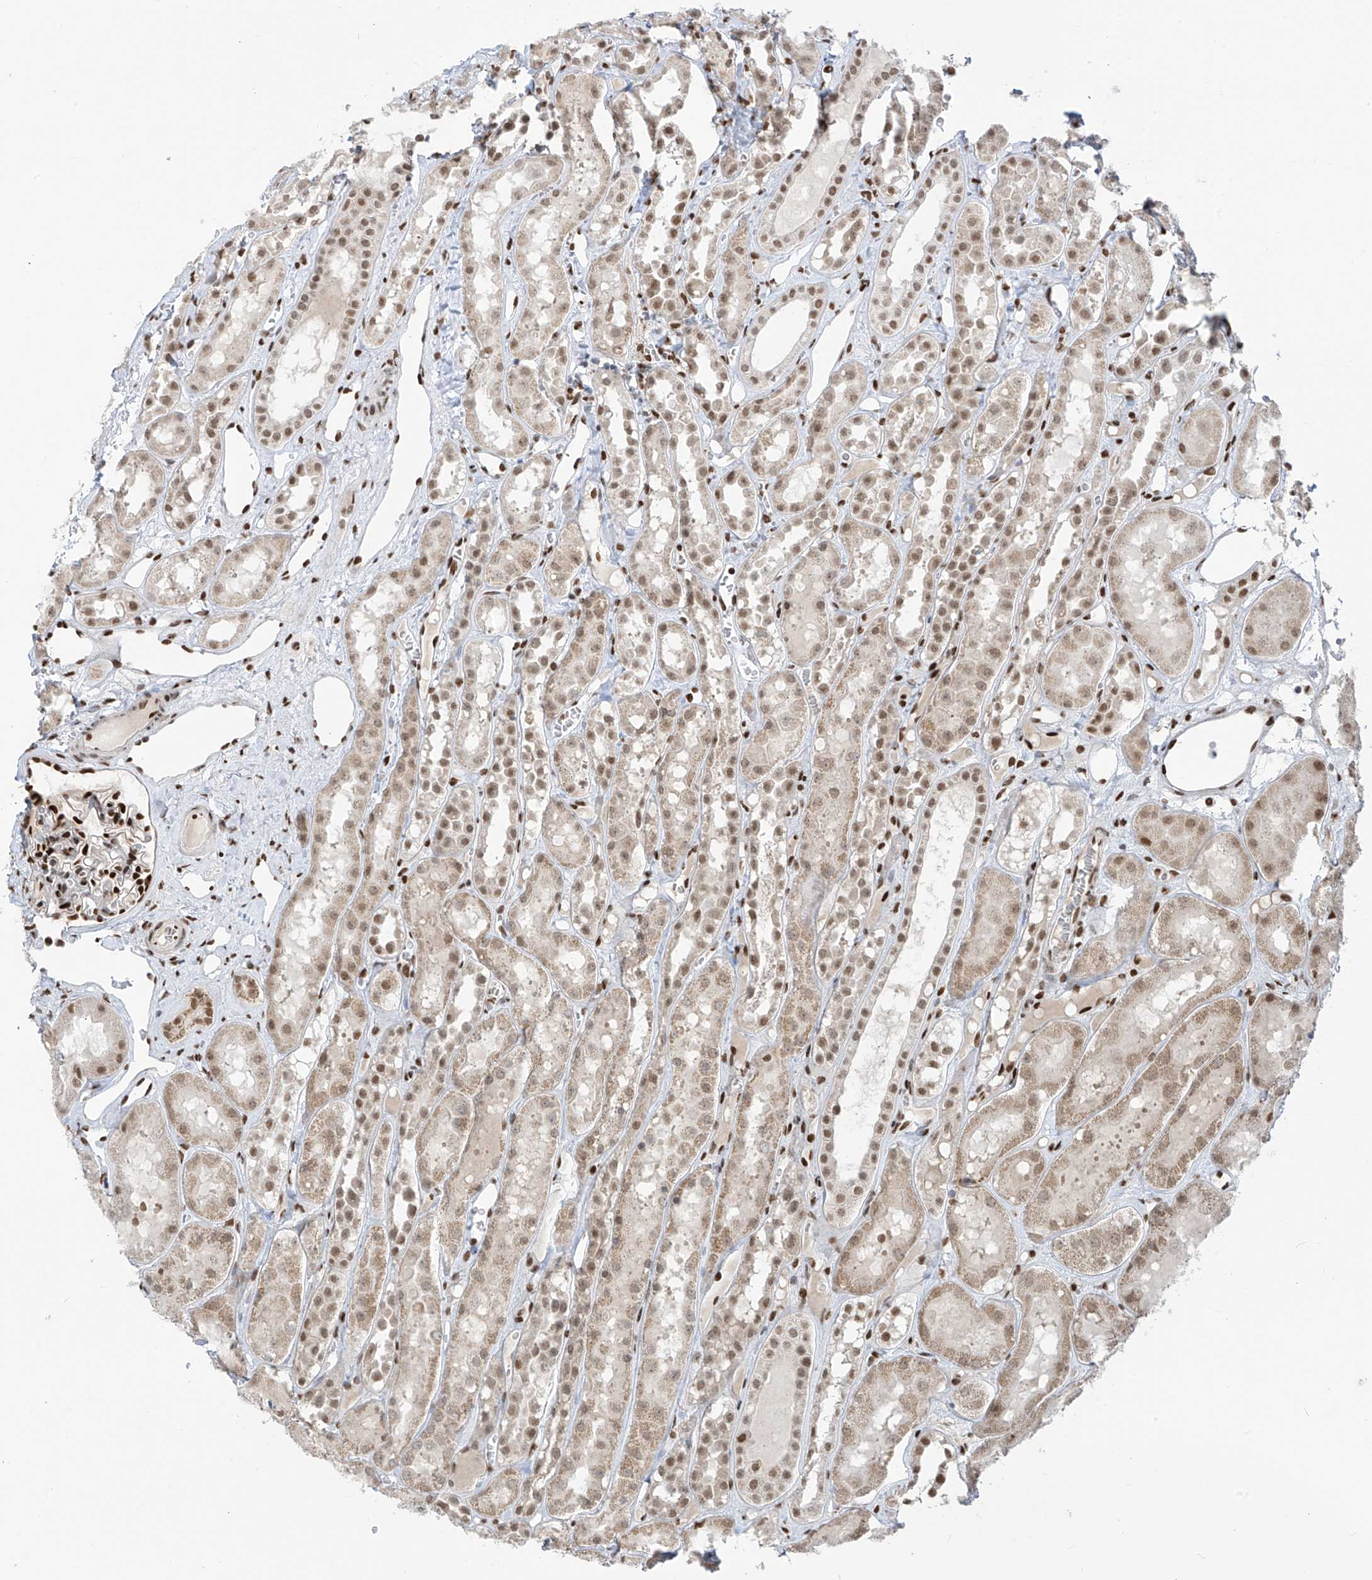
{"staining": {"intensity": "strong", "quantity": "25%-75%", "location": "nuclear"}, "tissue": "kidney", "cell_type": "Cells in glomeruli", "image_type": "normal", "snomed": [{"axis": "morphology", "description": "Normal tissue, NOS"}, {"axis": "topography", "description": "Kidney"}], "caption": "This image exhibits immunohistochemistry staining of benign human kidney, with high strong nuclear staining in approximately 25%-75% of cells in glomeruli.", "gene": "PM20D2", "patient": {"sex": "male", "age": 16}}